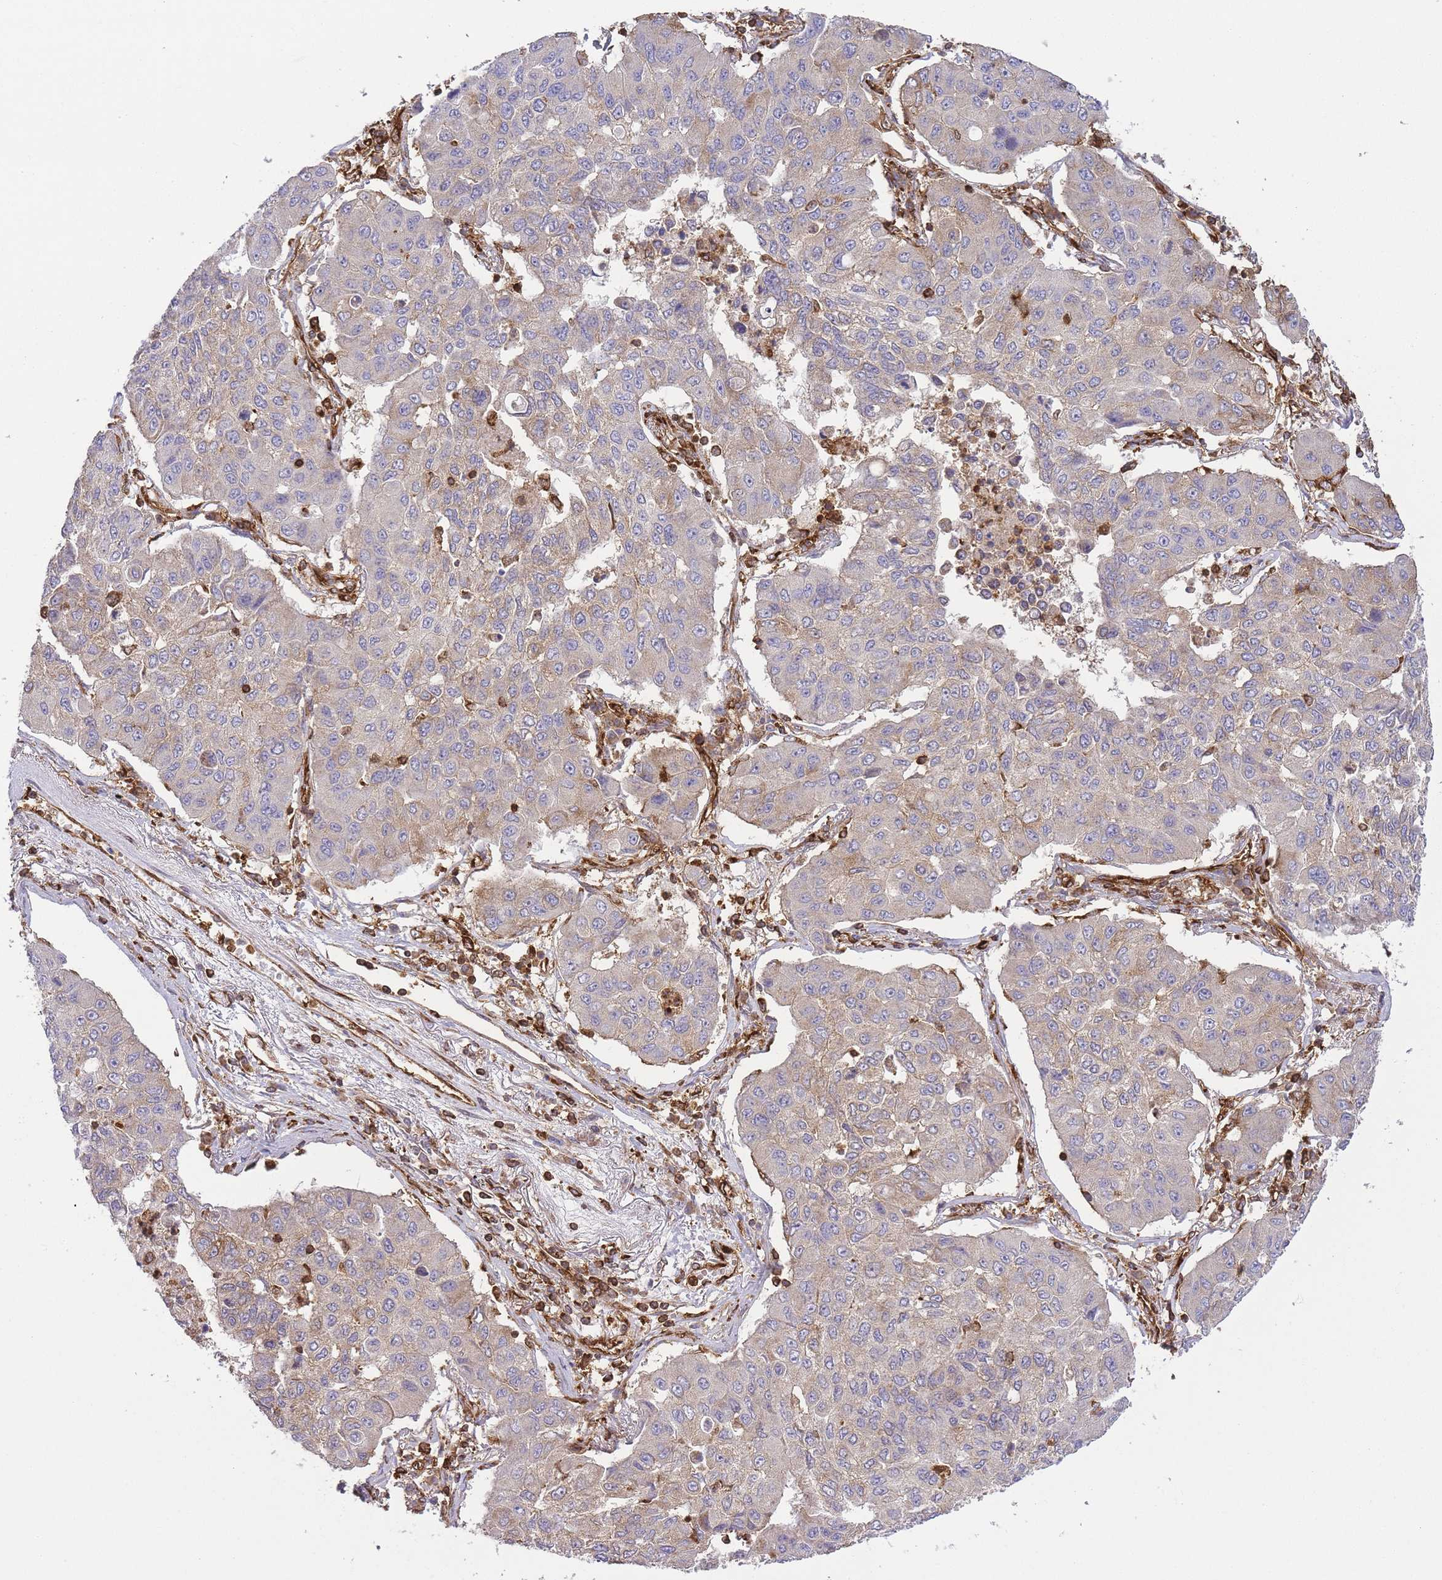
{"staining": {"intensity": "weak", "quantity": "25%-75%", "location": "cytoplasmic/membranous"}, "tissue": "lung cancer", "cell_type": "Tumor cells", "image_type": "cancer", "snomed": [{"axis": "morphology", "description": "Squamous cell carcinoma, NOS"}, {"axis": "topography", "description": "Lung"}], "caption": "Immunohistochemical staining of lung squamous cell carcinoma displays low levels of weak cytoplasmic/membranous staining in about 25%-75% of tumor cells.", "gene": "MSN", "patient": {"sex": "male", "age": 74}}